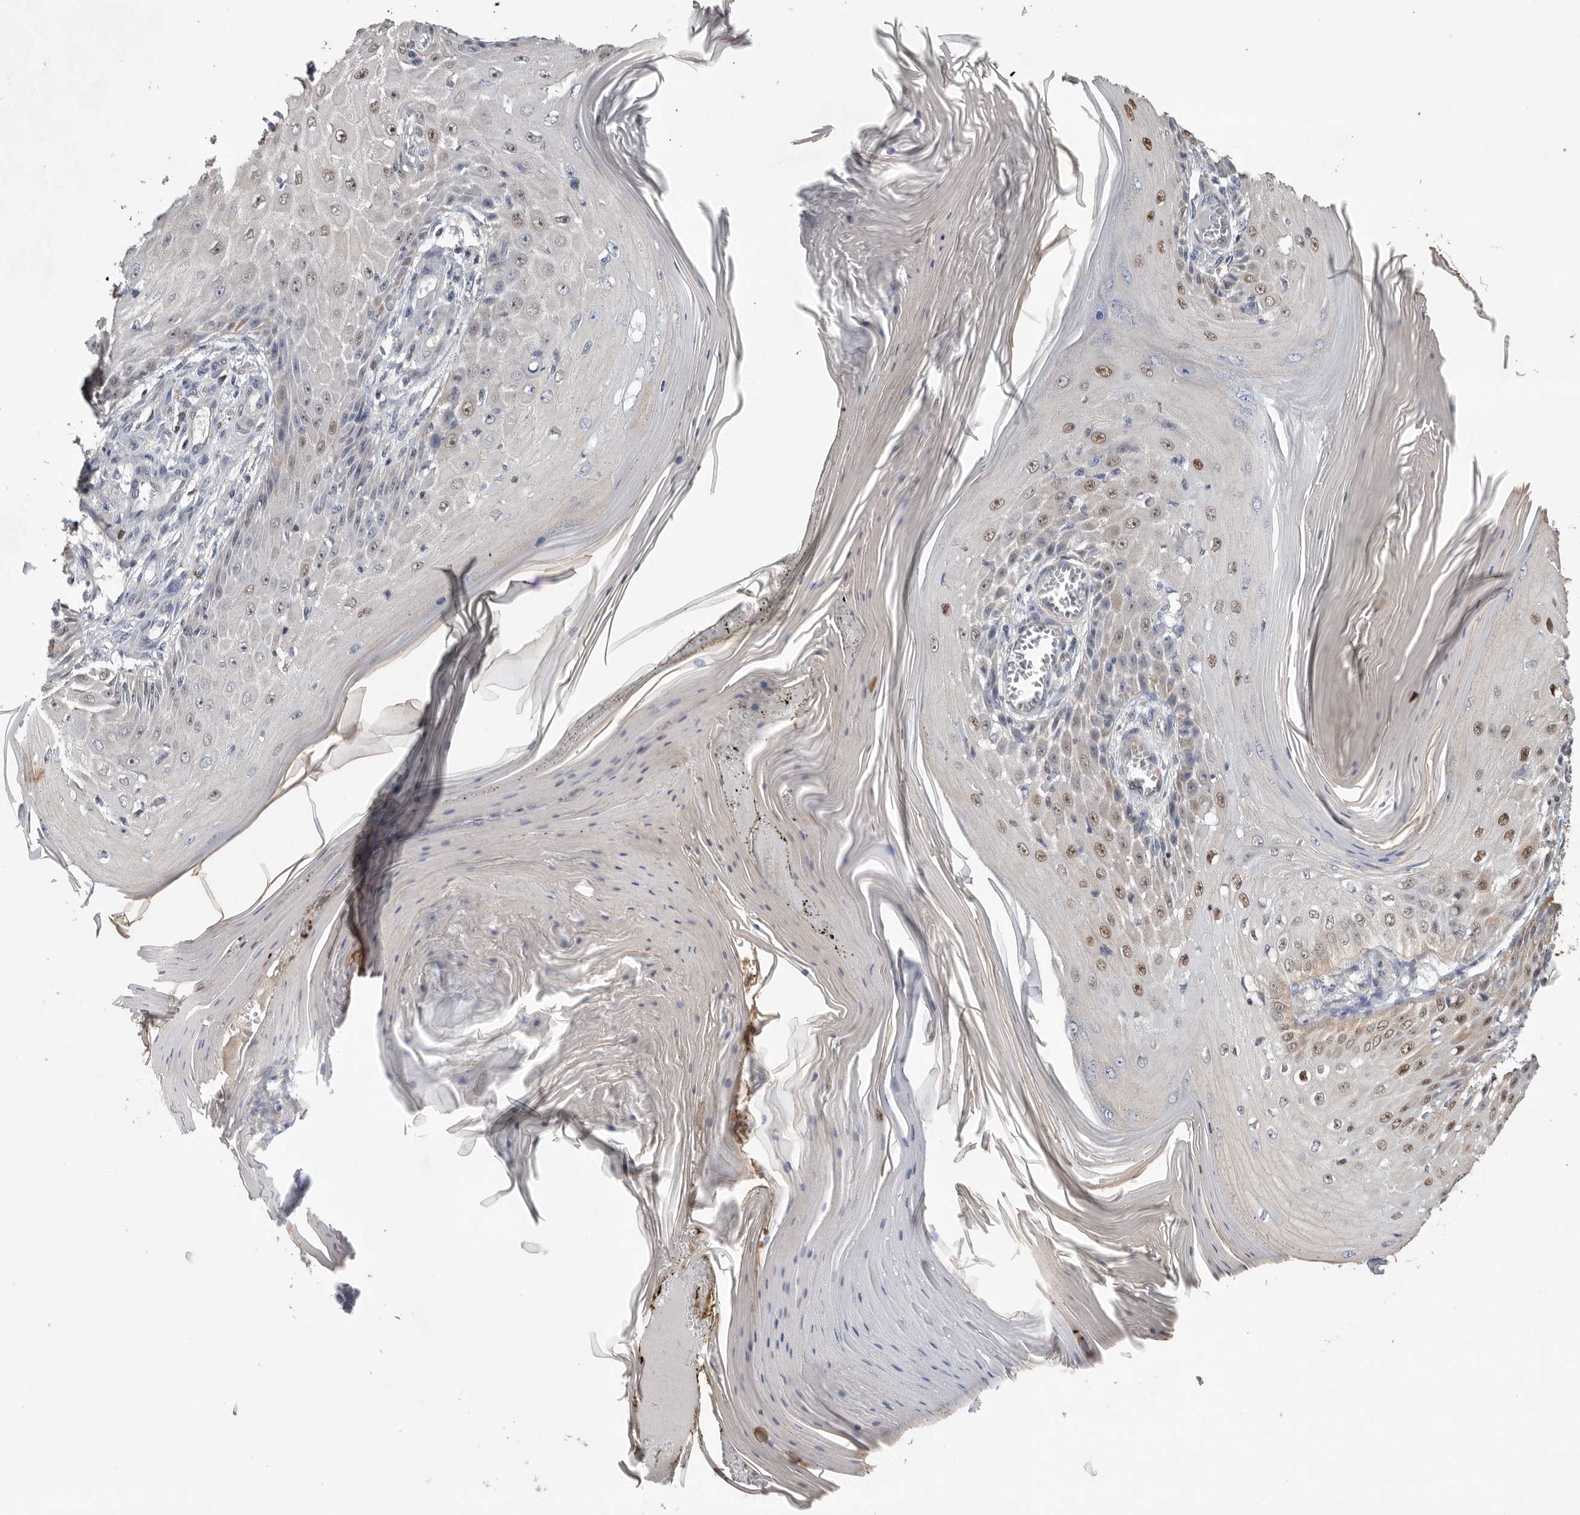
{"staining": {"intensity": "weak", "quantity": ">75%", "location": "nuclear"}, "tissue": "skin cancer", "cell_type": "Tumor cells", "image_type": "cancer", "snomed": [{"axis": "morphology", "description": "Squamous cell carcinoma, NOS"}, {"axis": "topography", "description": "Skin"}], "caption": "This micrograph shows IHC staining of human skin squamous cell carcinoma, with low weak nuclear expression in approximately >75% of tumor cells.", "gene": "PDCD4", "patient": {"sex": "female", "age": 73}}